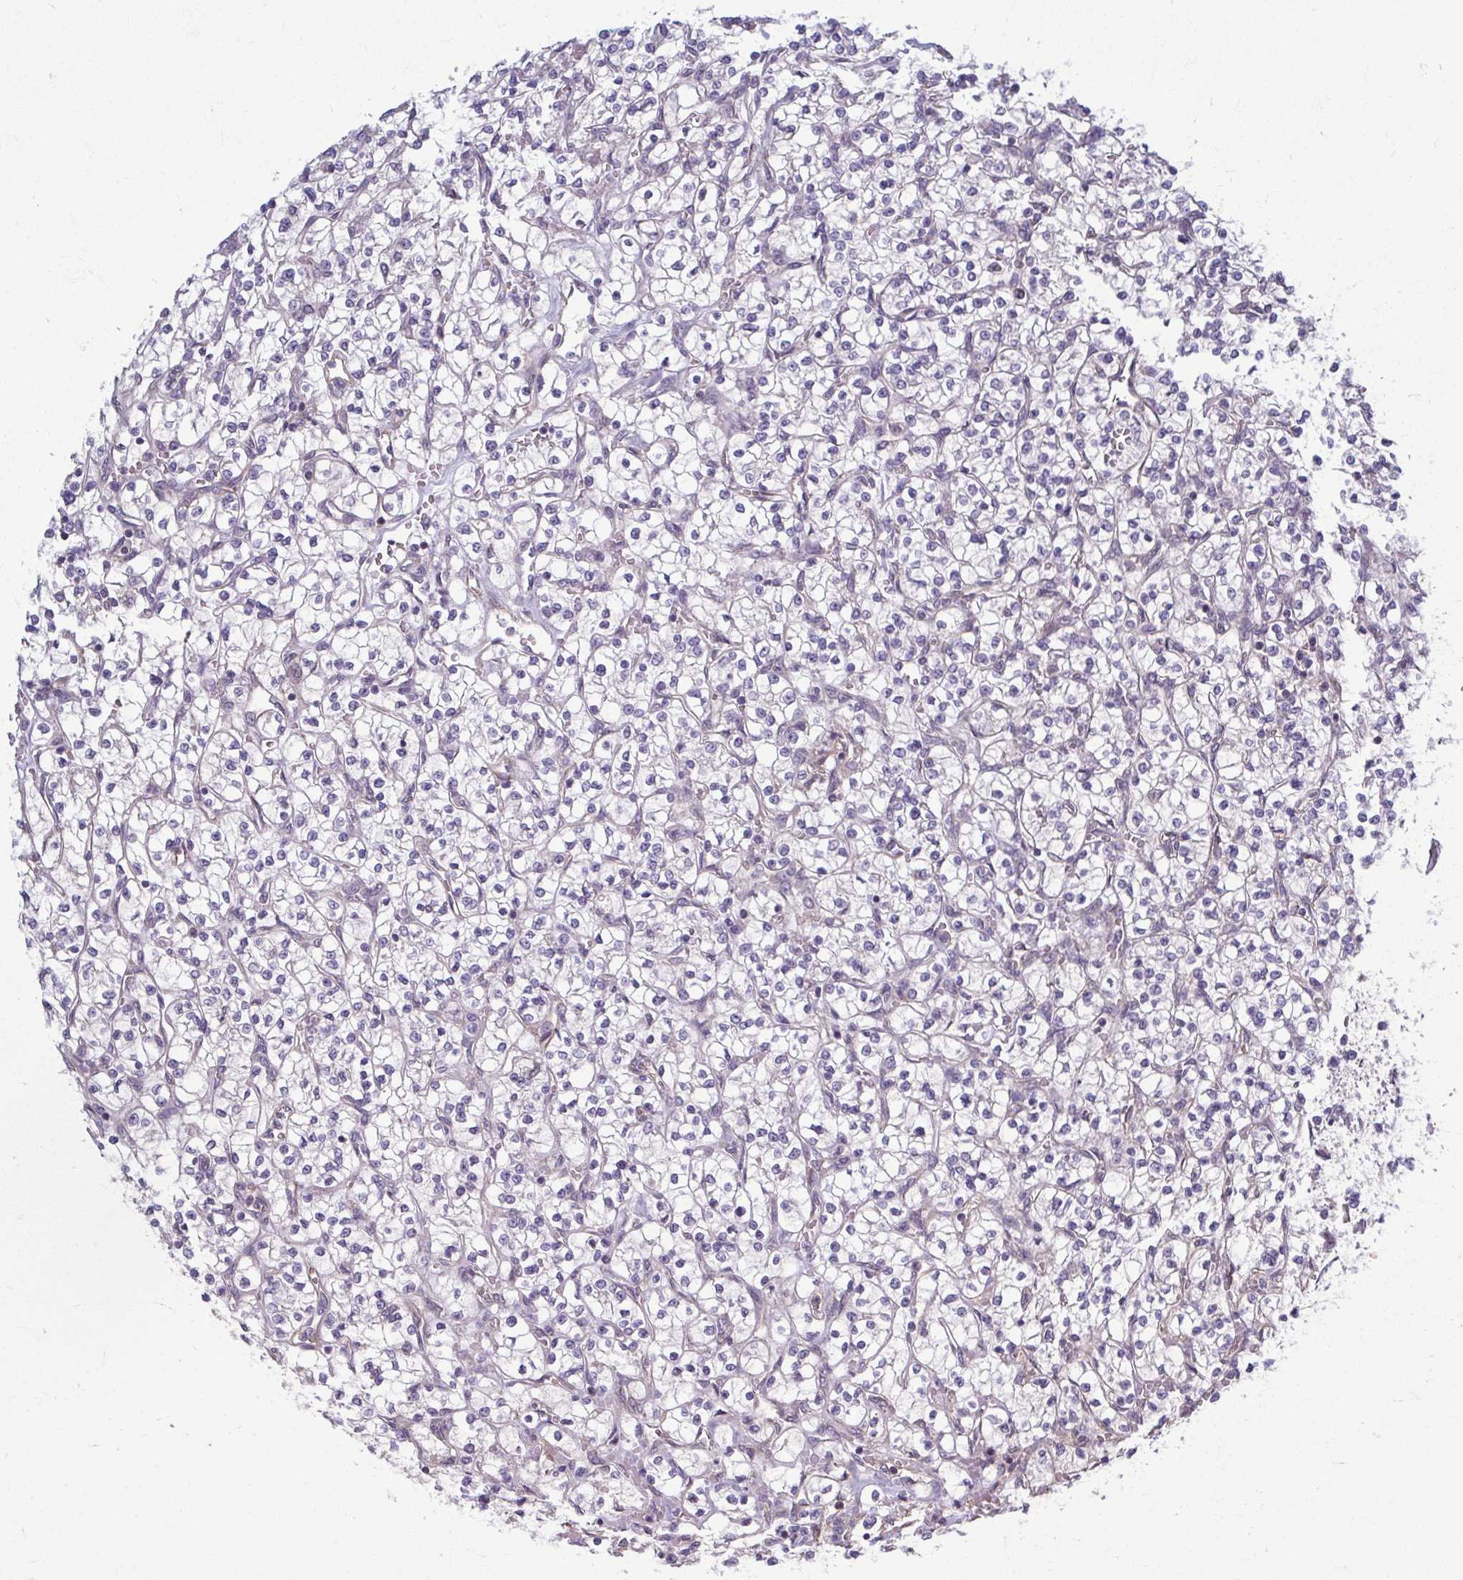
{"staining": {"intensity": "negative", "quantity": "none", "location": "none"}, "tissue": "renal cancer", "cell_type": "Tumor cells", "image_type": "cancer", "snomed": [{"axis": "morphology", "description": "Adenocarcinoma, NOS"}, {"axis": "topography", "description": "Kidney"}], "caption": "Human renal cancer stained for a protein using immunohistochemistry (IHC) shows no staining in tumor cells.", "gene": "EID2B", "patient": {"sex": "female", "age": 64}}